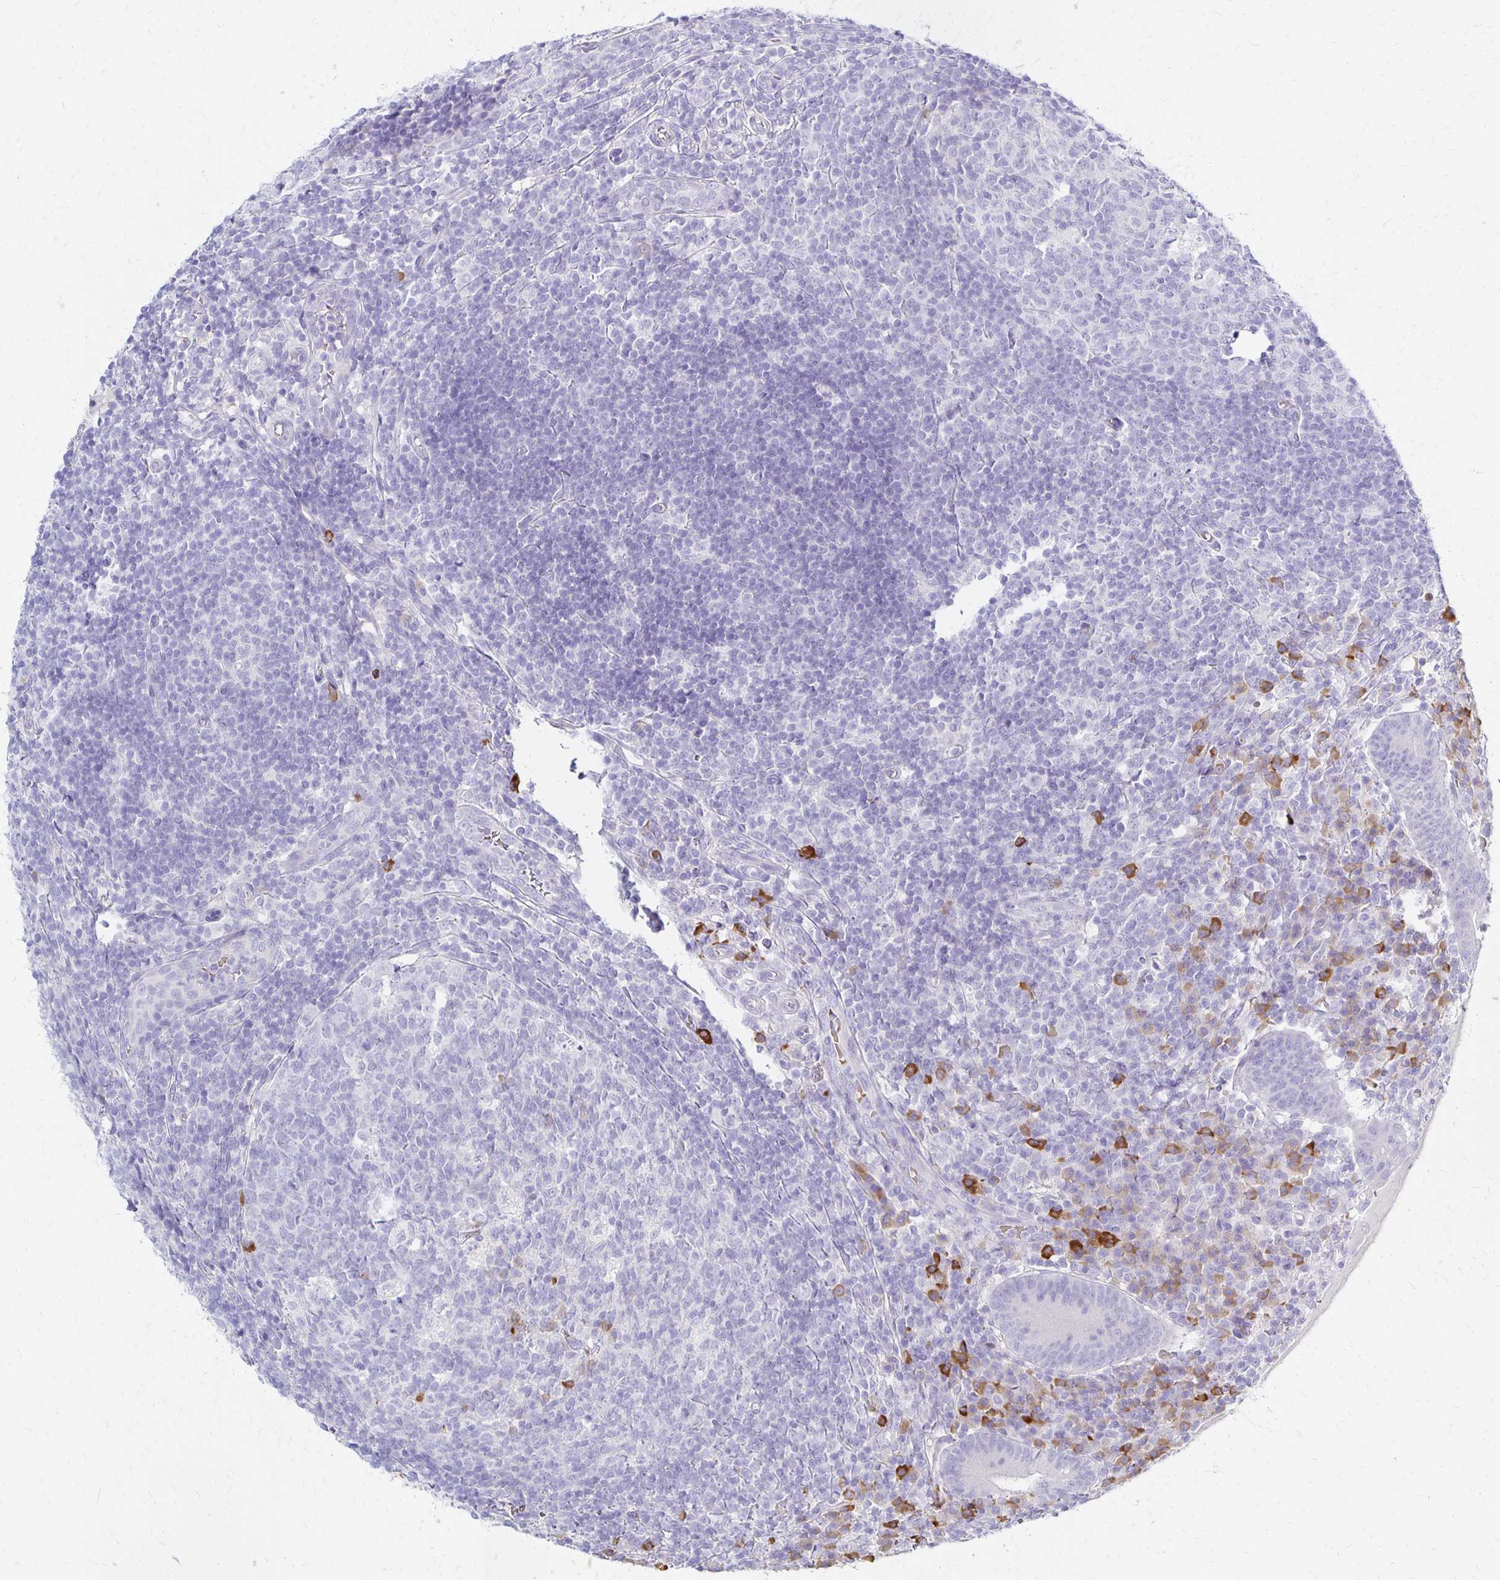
{"staining": {"intensity": "negative", "quantity": "none", "location": "none"}, "tissue": "appendix", "cell_type": "Glandular cells", "image_type": "normal", "snomed": [{"axis": "morphology", "description": "Normal tissue, NOS"}, {"axis": "topography", "description": "Appendix"}], "caption": "Immunohistochemistry of normal human appendix shows no expression in glandular cells.", "gene": "FNTB", "patient": {"sex": "male", "age": 18}}